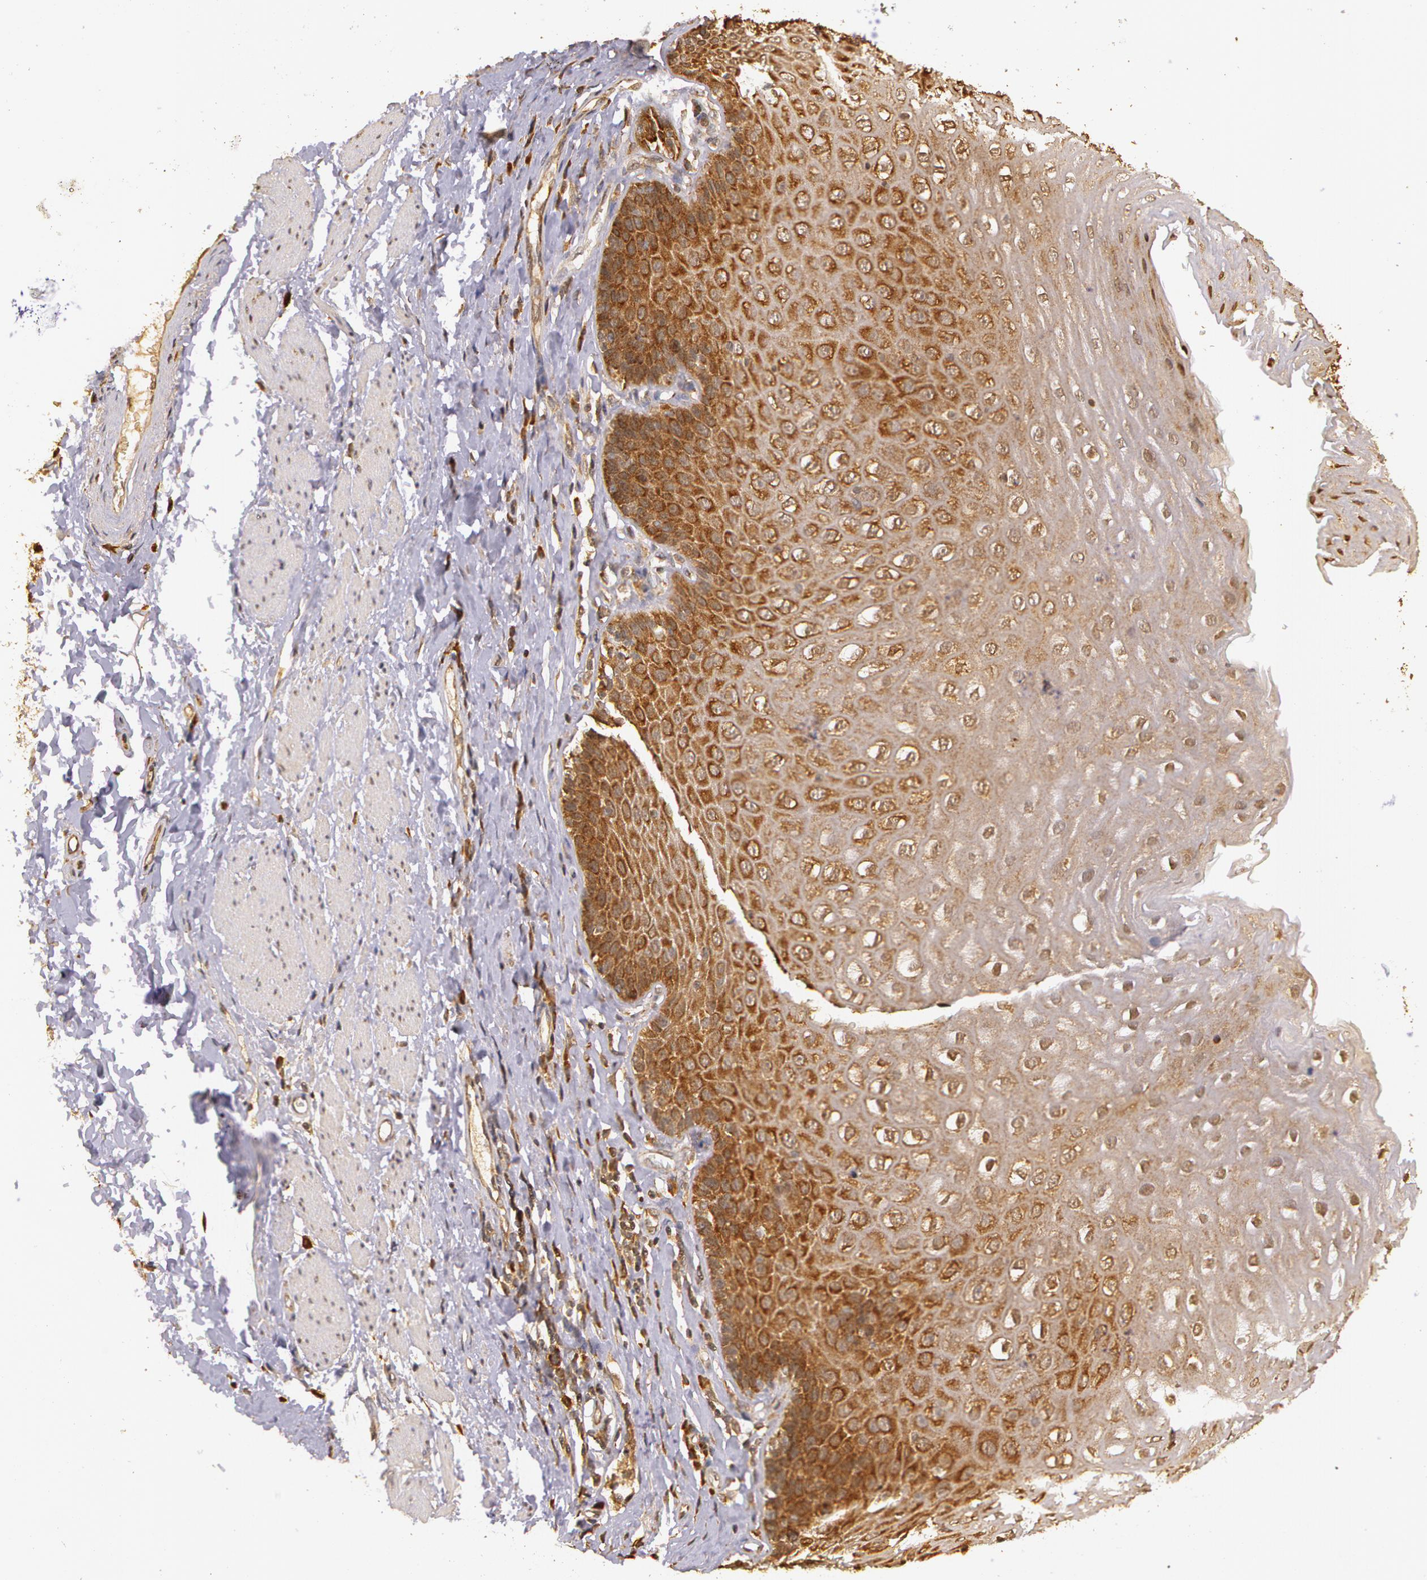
{"staining": {"intensity": "strong", "quantity": ">75%", "location": "cytoplasmic/membranous"}, "tissue": "esophagus", "cell_type": "Squamous epithelial cells", "image_type": "normal", "snomed": [{"axis": "morphology", "description": "Normal tissue, NOS"}, {"axis": "topography", "description": "Esophagus"}], "caption": "DAB (3,3'-diaminobenzidine) immunohistochemical staining of benign esophagus shows strong cytoplasmic/membranous protein expression in about >75% of squamous epithelial cells. (Brightfield microscopy of DAB IHC at high magnification).", "gene": "ASCC2", "patient": {"sex": "female", "age": 61}}